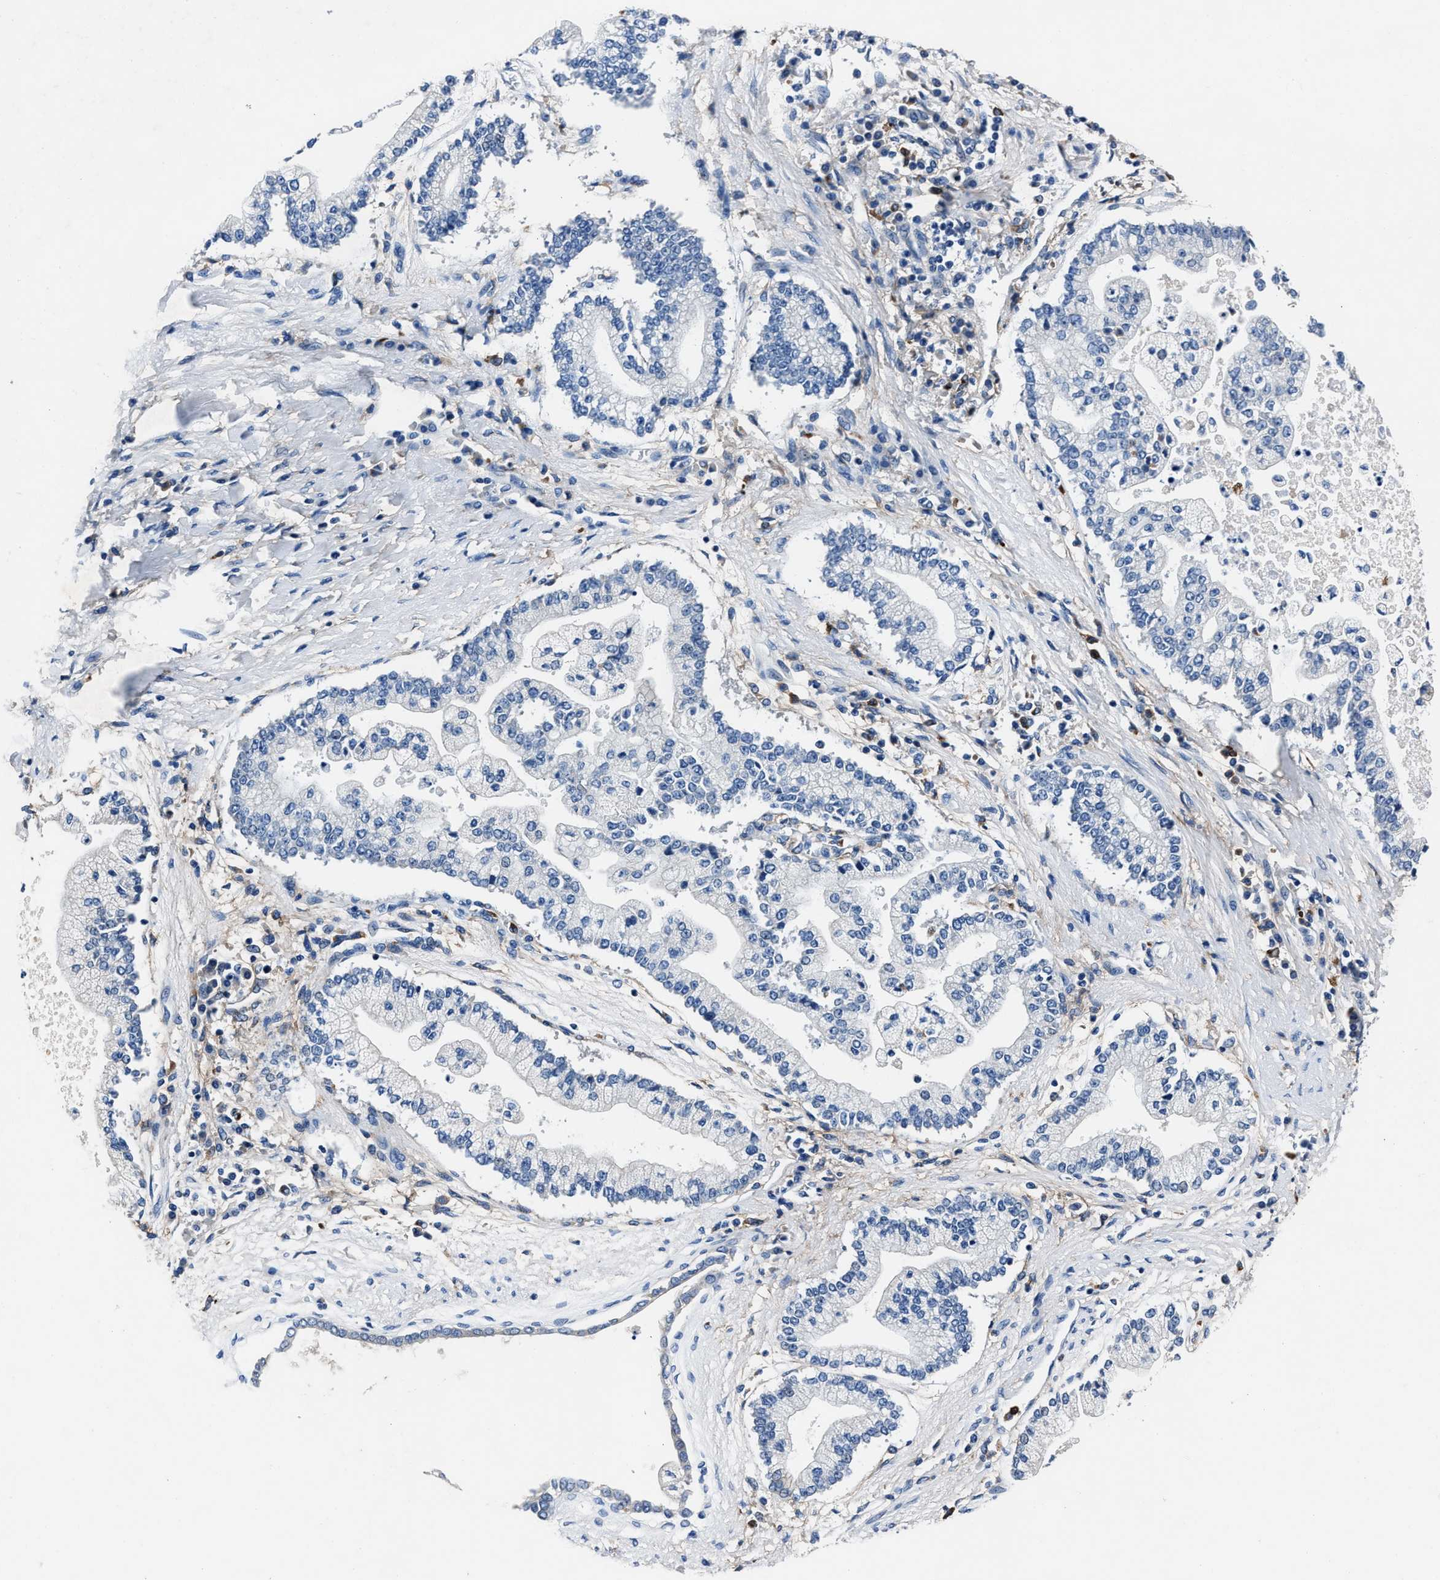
{"staining": {"intensity": "negative", "quantity": "none", "location": "none"}, "tissue": "liver cancer", "cell_type": "Tumor cells", "image_type": "cancer", "snomed": [{"axis": "morphology", "description": "Cholangiocarcinoma"}, {"axis": "topography", "description": "Liver"}], "caption": "IHC histopathology image of liver cholangiocarcinoma stained for a protein (brown), which reveals no expression in tumor cells. (DAB IHC visualized using brightfield microscopy, high magnification).", "gene": "FGL2", "patient": {"sex": "male", "age": 50}}